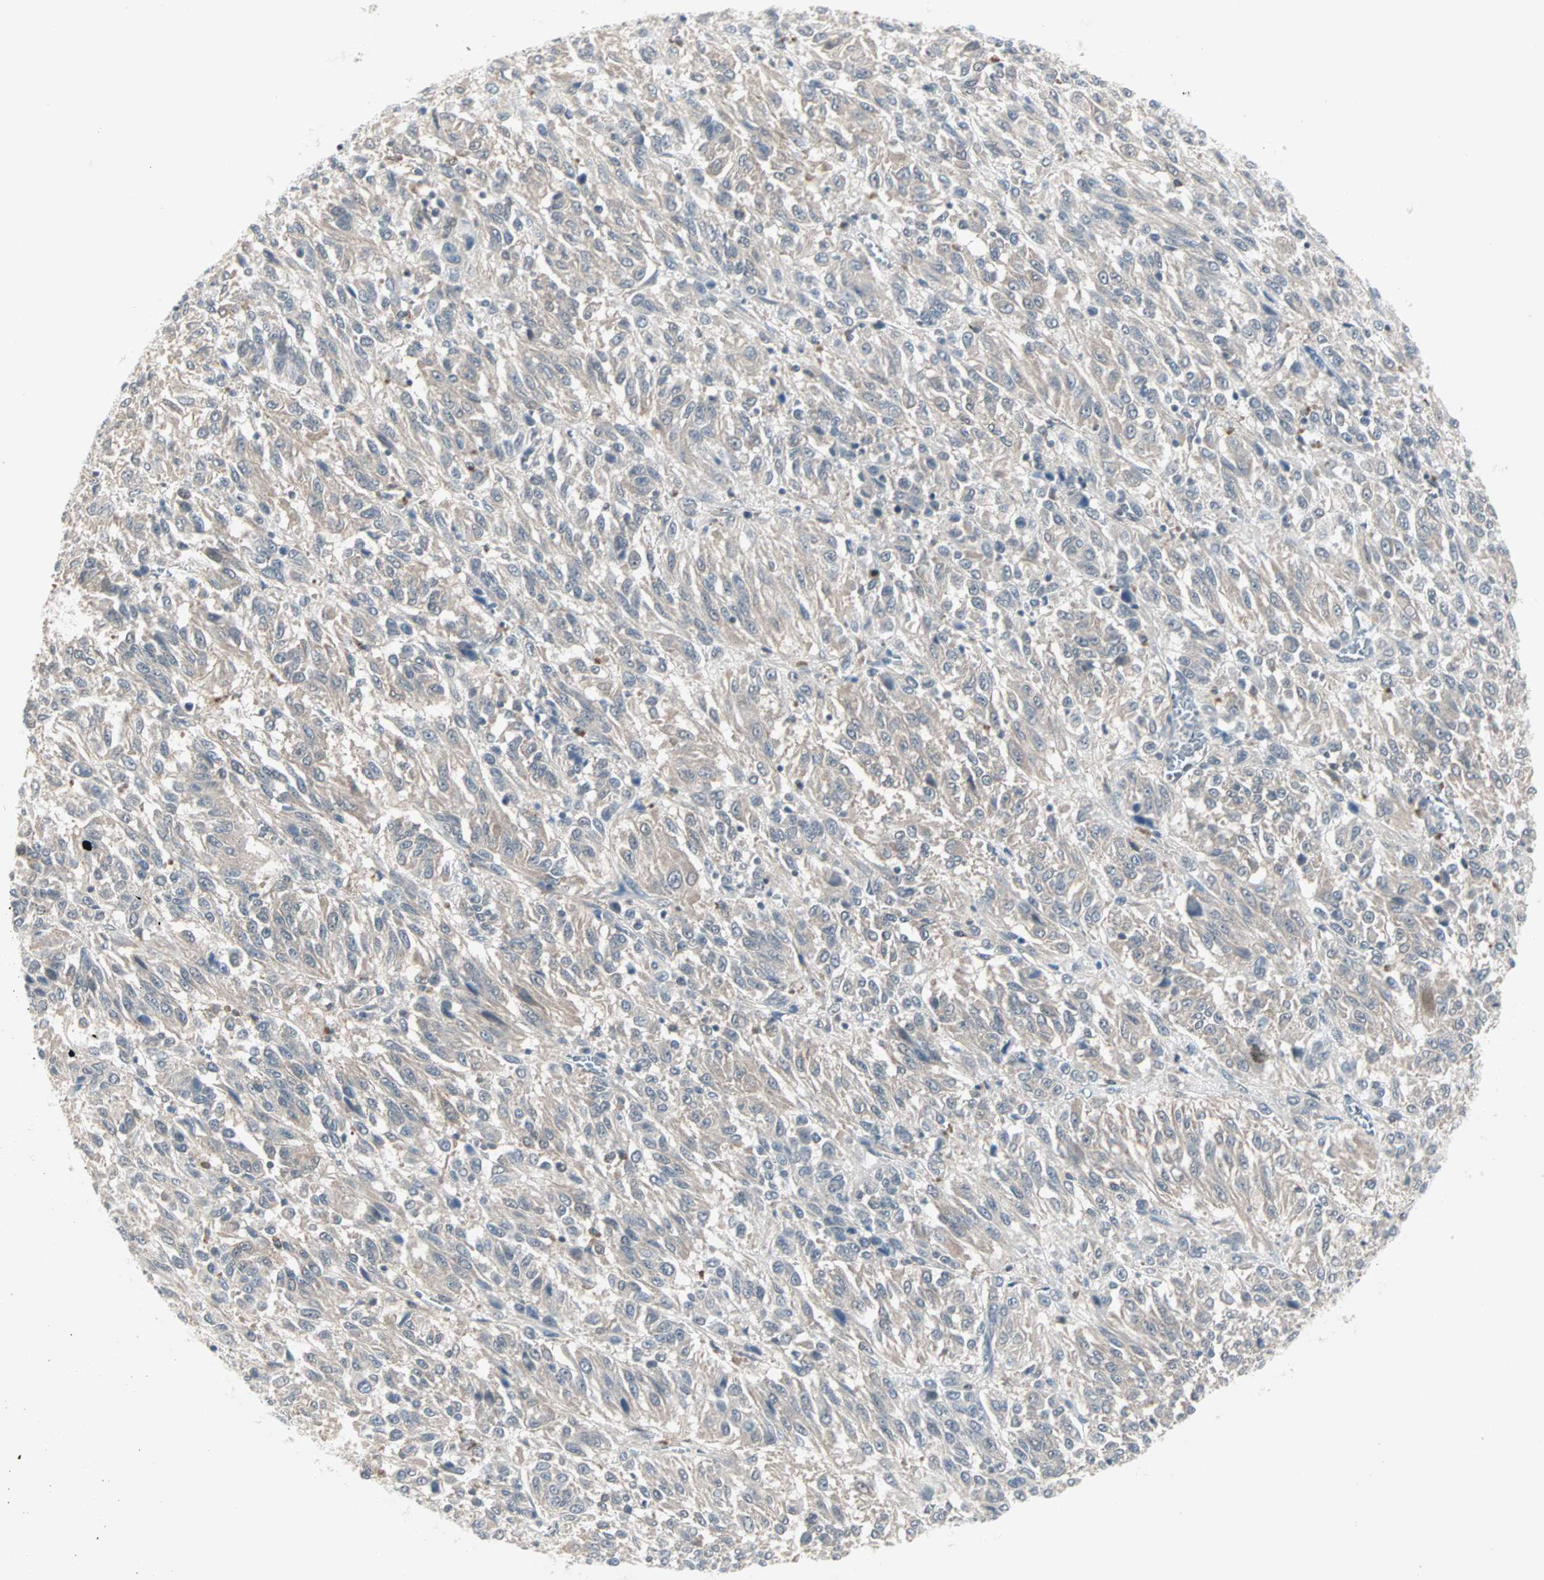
{"staining": {"intensity": "negative", "quantity": "none", "location": "none"}, "tissue": "melanoma", "cell_type": "Tumor cells", "image_type": "cancer", "snomed": [{"axis": "morphology", "description": "Malignant melanoma, Metastatic site"}, {"axis": "topography", "description": "Lung"}], "caption": "Histopathology image shows no protein positivity in tumor cells of malignant melanoma (metastatic site) tissue.", "gene": "PTPA", "patient": {"sex": "male", "age": 64}}